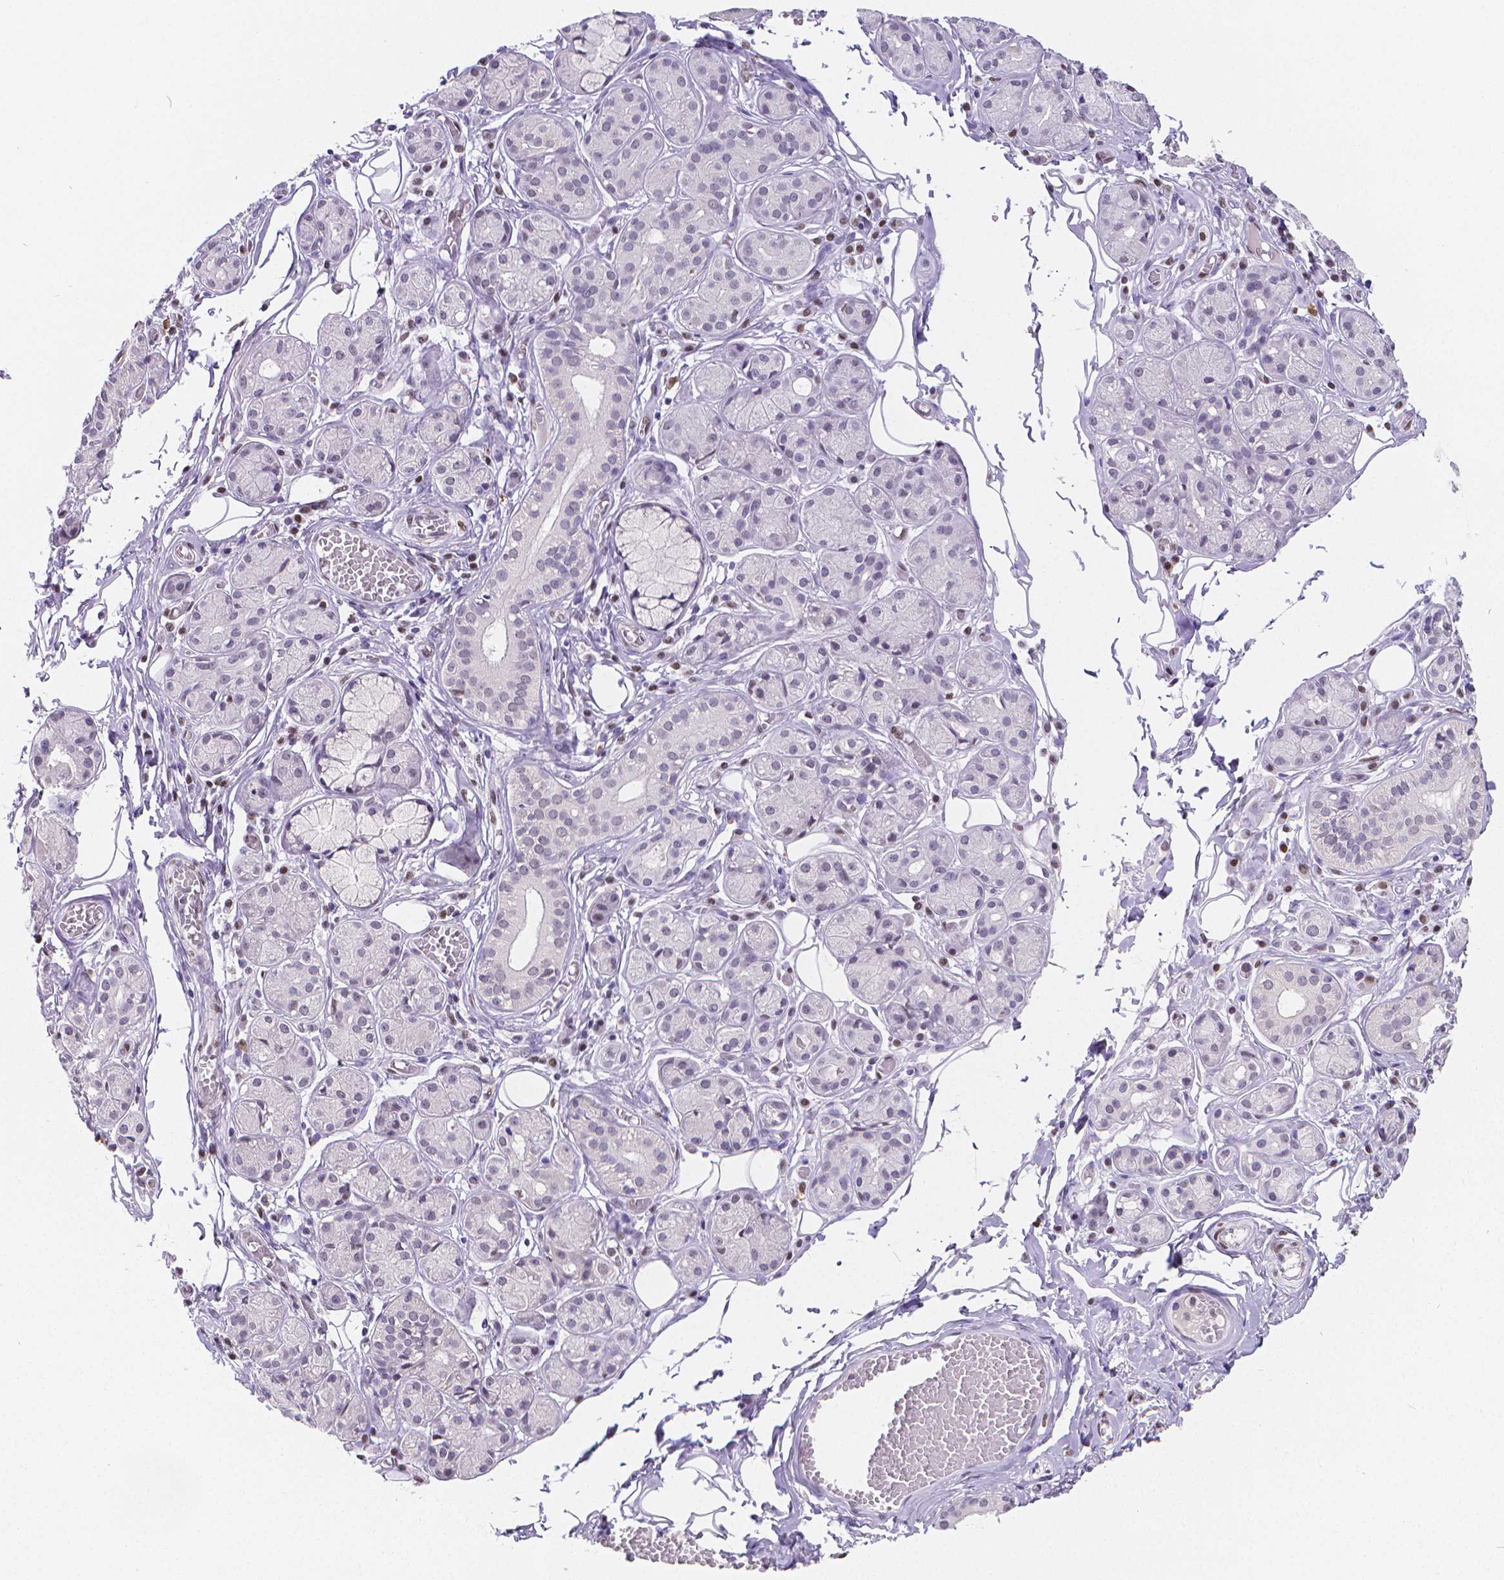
{"staining": {"intensity": "negative", "quantity": "none", "location": "none"}, "tissue": "salivary gland", "cell_type": "Glandular cells", "image_type": "normal", "snomed": [{"axis": "morphology", "description": "Normal tissue, NOS"}, {"axis": "topography", "description": "Salivary gland"}, {"axis": "topography", "description": "Peripheral nerve tissue"}], "caption": "The image exhibits no significant positivity in glandular cells of salivary gland.", "gene": "MEF2C", "patient": {"sex": "male", "age": 71}}